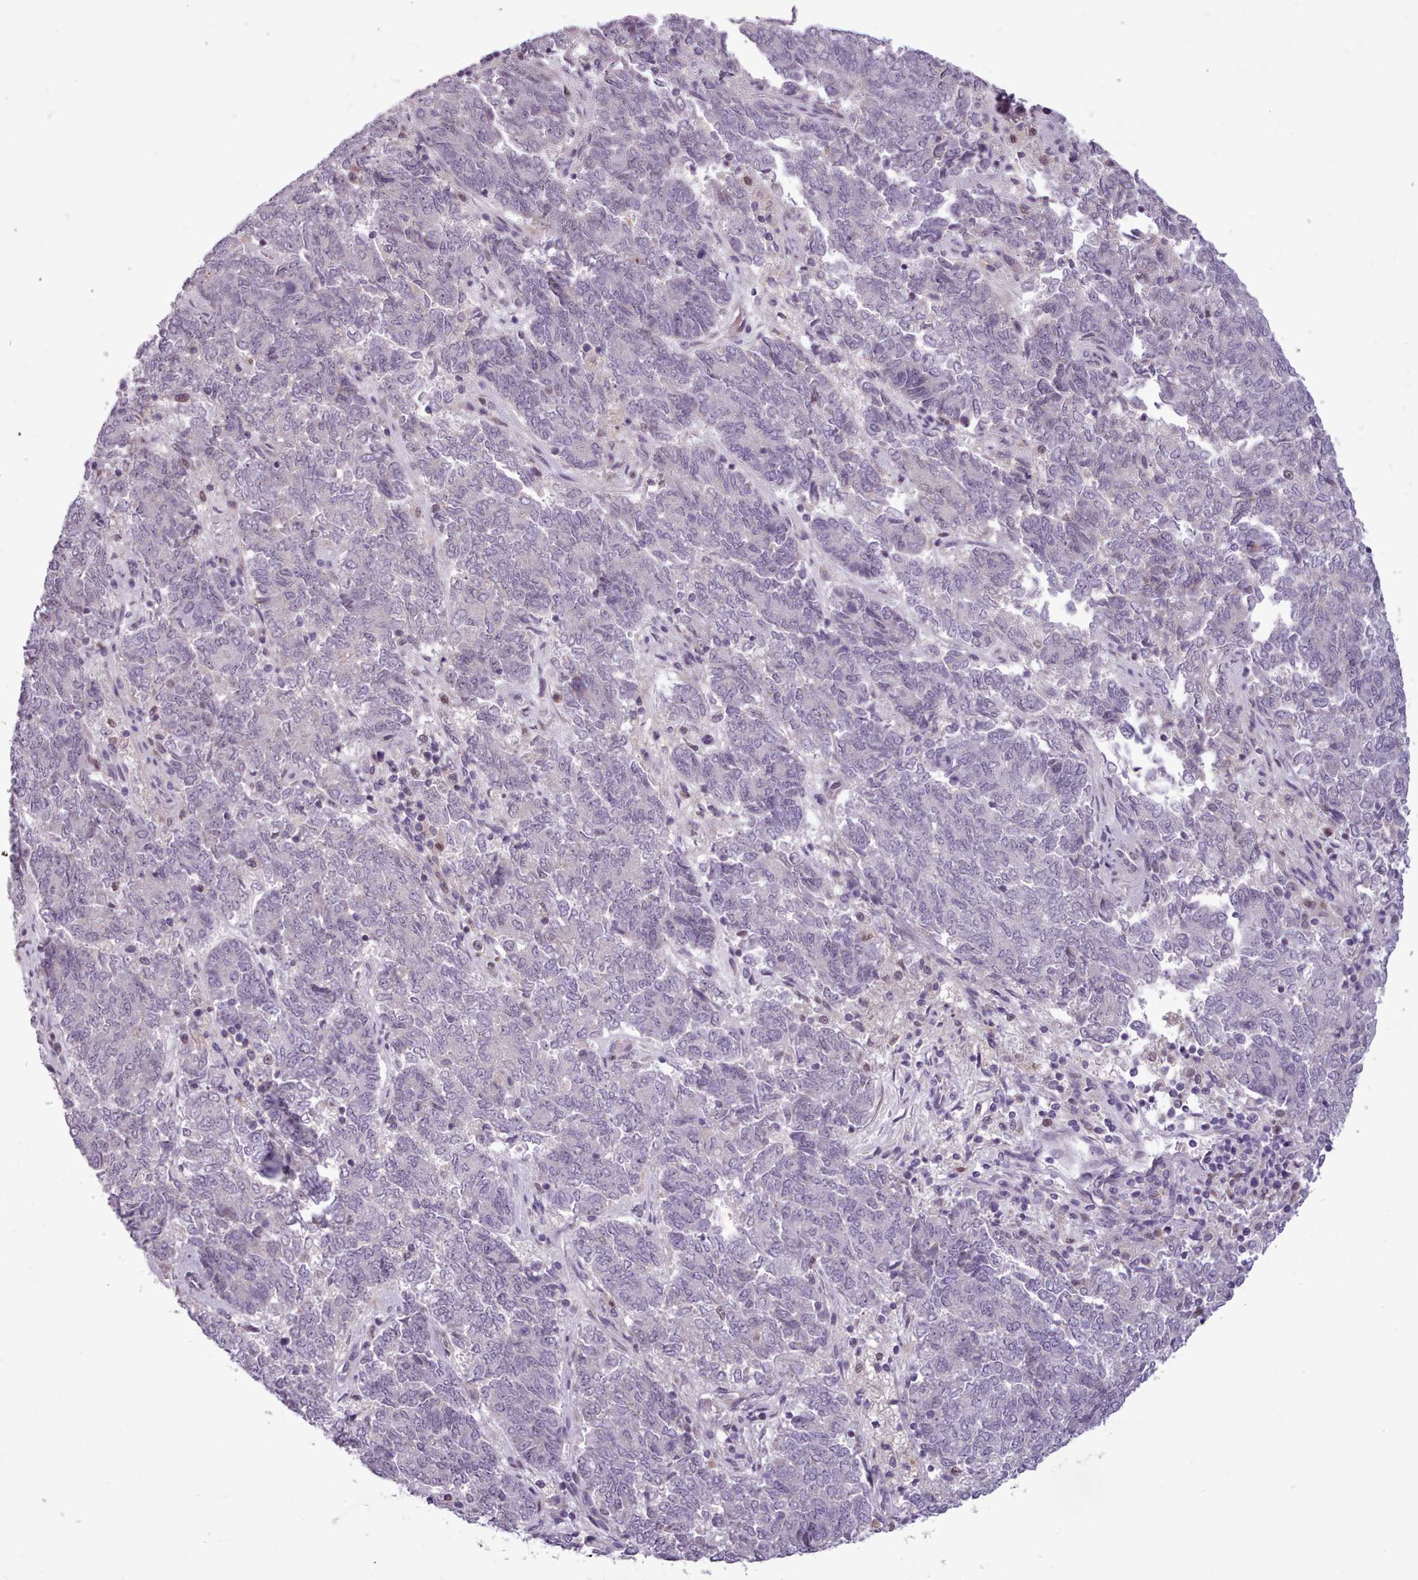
{"staining": {"intensity": "negative", "quantity": "none", "location": "none"}, "tissue": "endometrial cancer", "cell_type": "Tumor cells", "image_type": "cancer", "snomed": [{"axis": "morphology", "description": "Adenocarcinoma, NOS"}, {"axis": "topography", "description": "Endometrium"}], "caption": "DAB immunohistochemical staining of endometrial adenocarcinoma exhibits no significant positivity in tumor cells.", "gene": "SLURP1", "patient": {"sex": "female", "age": 80}}